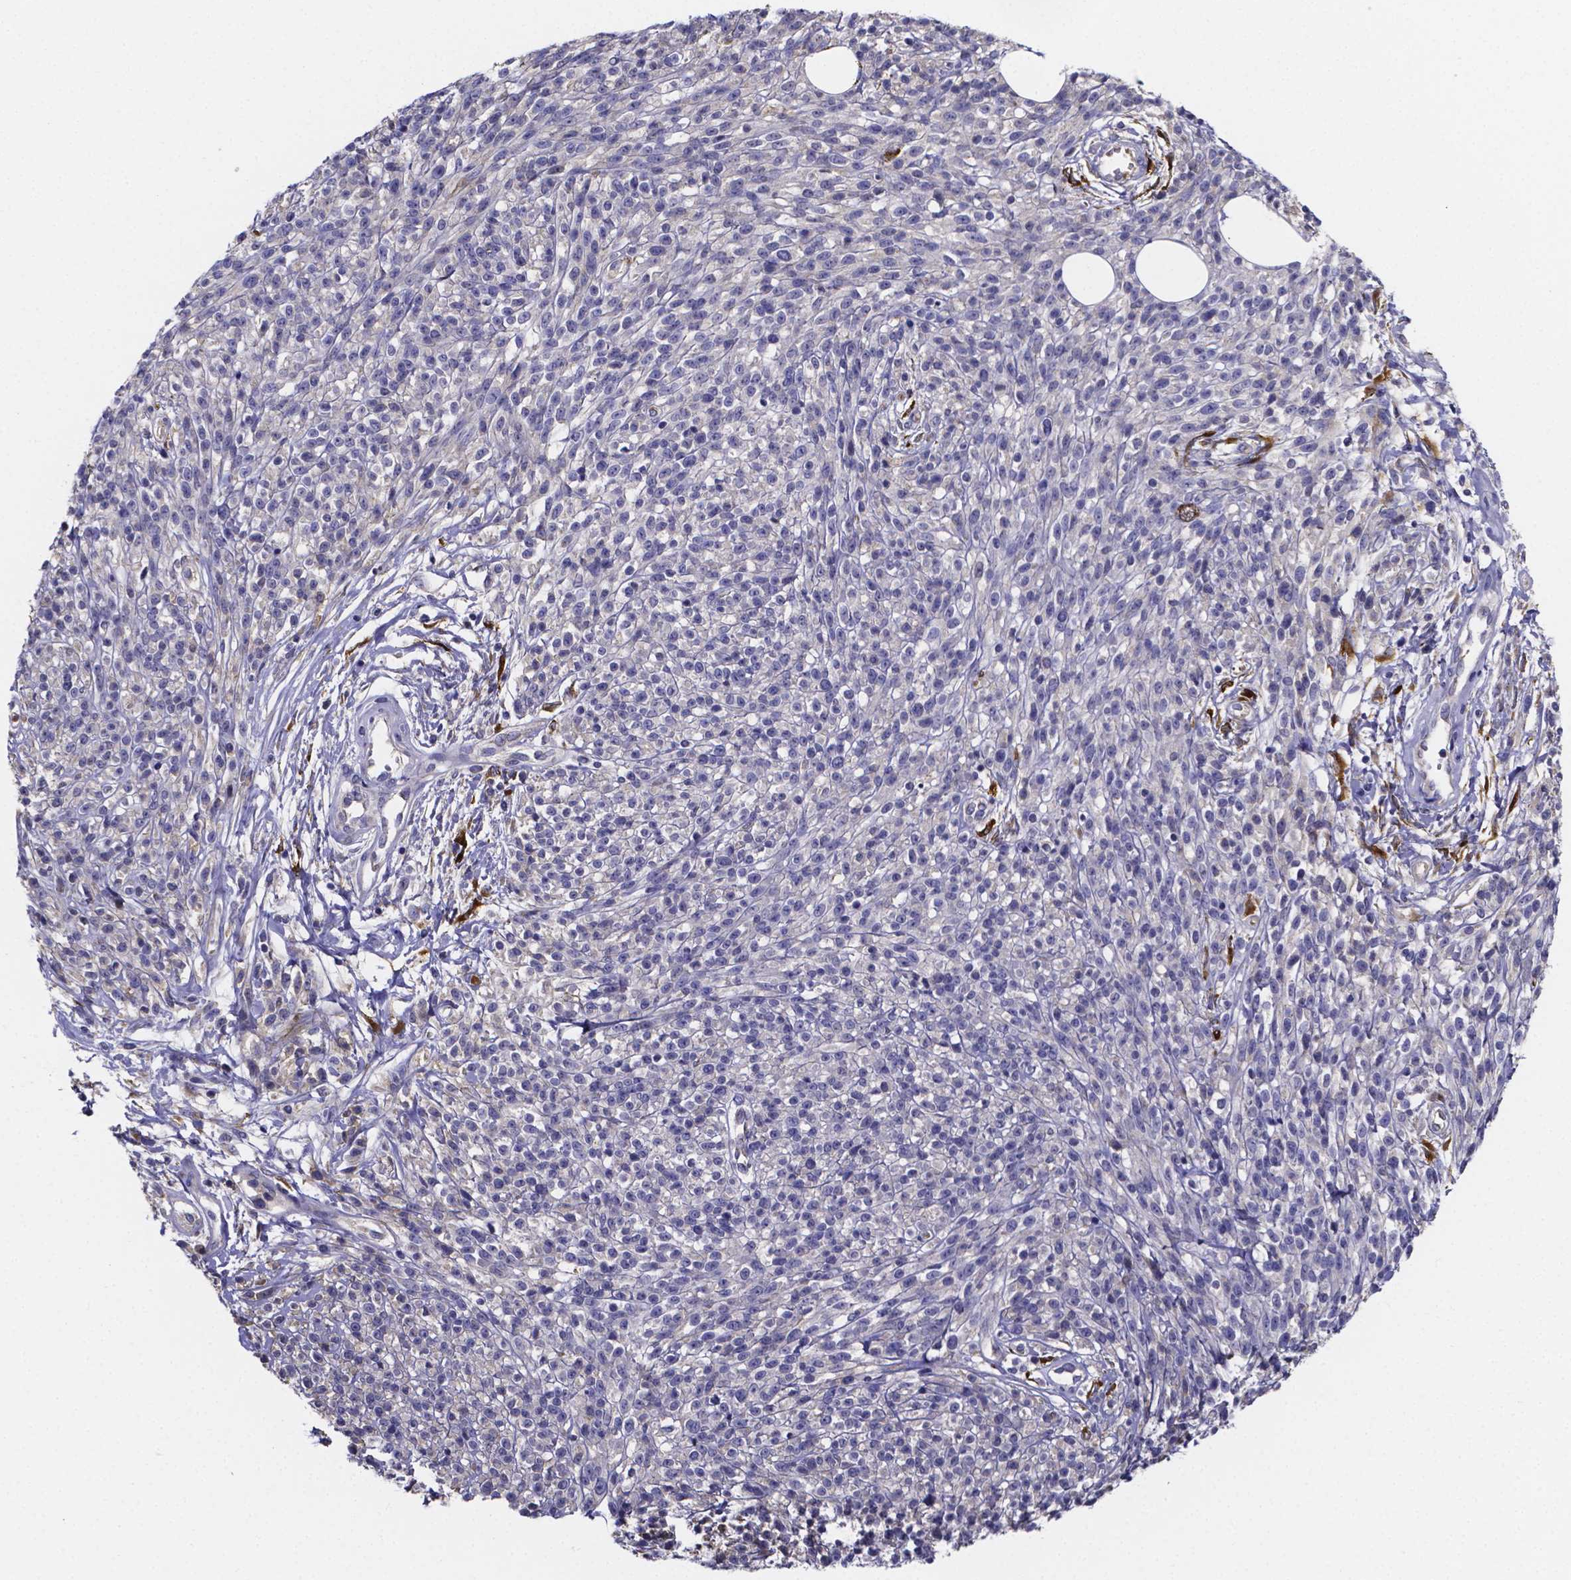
{"staining": {"intensity": "negative", "quantity": "none", "location": "none"}, "tissue": "melanoma", "cell_type": "Tumor cells", "image_type": "cancer", "snomed": [{"axis": "morphology", "description": "Malignant melanoma, NOS"}, {"axis": "topography", "description": "Skin"}, {"axis": "topography", "description": "Skin of trunk"}], "caption": "DAB immunohistochemical staining of malignant melanoma displays no significant positivity in tumor cells.", "gene": "SFRP4", "patient": {"sex": "male", "age": 74}}